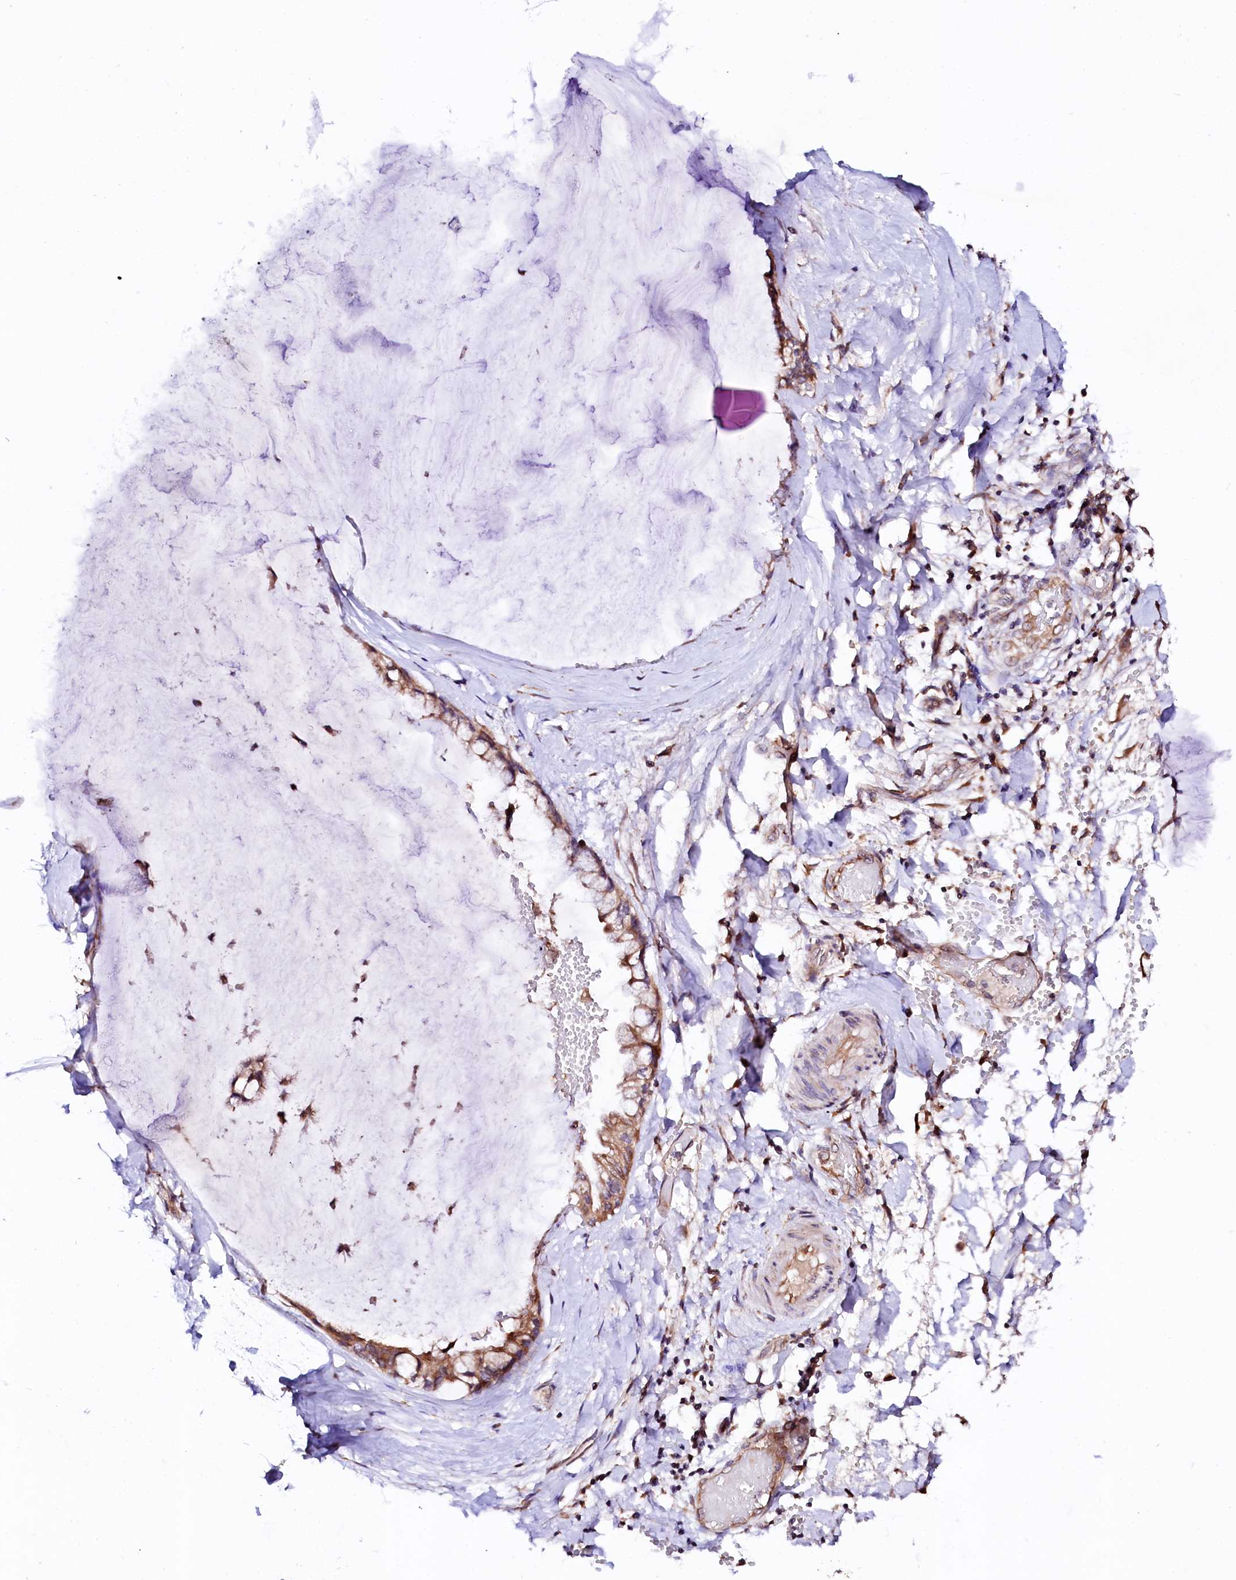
{"staining": {"intensity": "moderate", "quantity": ">75%", "location": "cytoplasmic/membranous"}, "tissue": "ovarian cancer", "cell_type": "Tumor cells", "image_type": "cancer", "snomed": [{"axis": "morphology", "description": "Cystadenocarcinoma, mucinous, NOS"}, {"axis": "topography", "description": "Ovary"}], "caption": "The immunohistochemical stain shows moderate cytoplasmic/membranous staining in tumor cells of ovarian cancer (mucinous cystadenocarcinoma) tissue.", "gene": "UBE3C", "patient": {"sex": "female", "age": 39}}